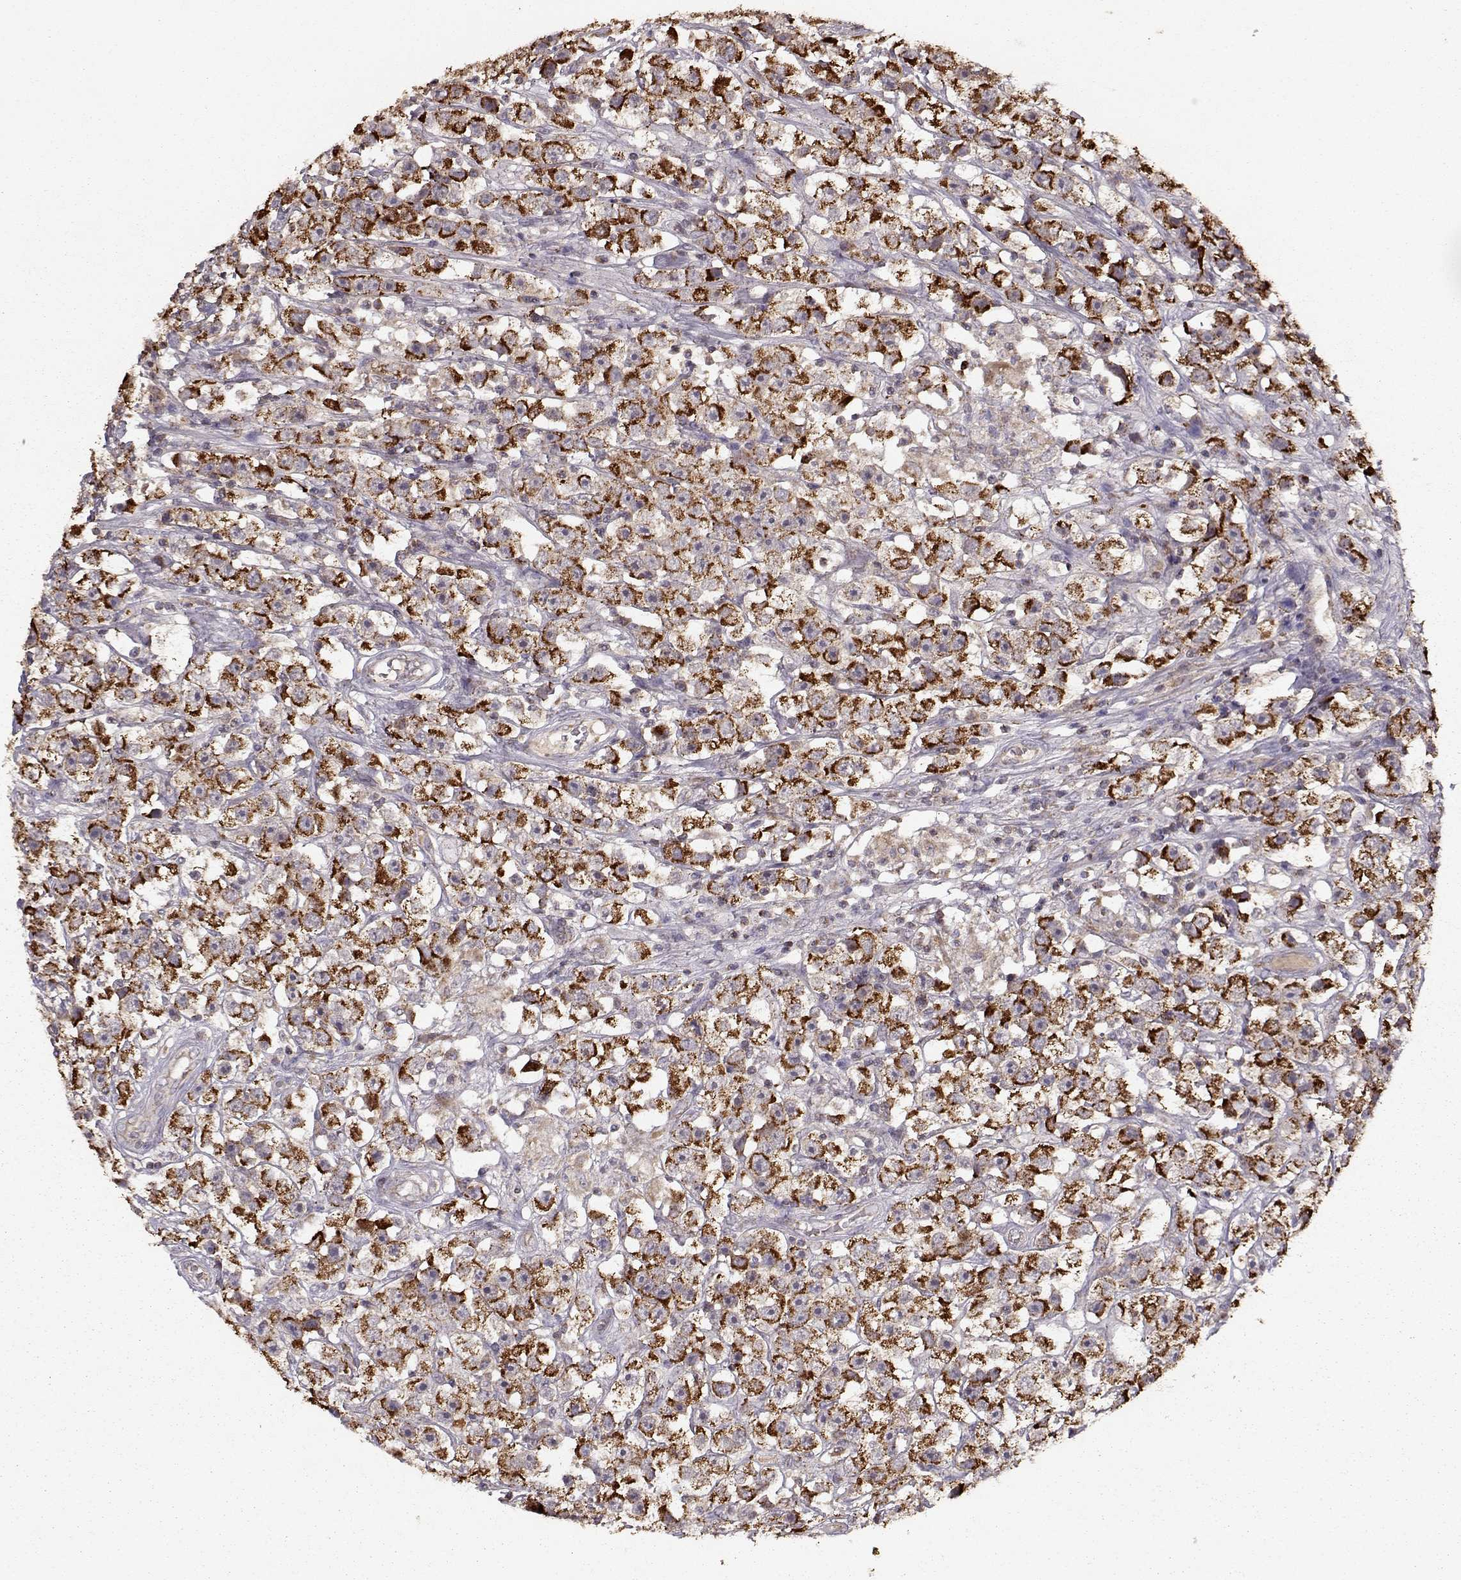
{"staining": {"intensity": "strong", "quantity": ">75%", "location": "cytoplasmic/membranous"}, "tissue": "testis cancer", "cell_type": "Tumor cells", "image_type": "cancer", "snomed": [{"axis": "morphology", "description": "Seminoma, NOS"}, {"axis": "topography", "description": "Testis"}], "caption": "Approximately >75% of tumor cells in seminoma (testis) reveal strong cytoplasmic/membranous protein staining as visualized by brown immunohistochemical staining.", "gene": "CMTM3", "patient": {"sex": "male", "age": 45}}